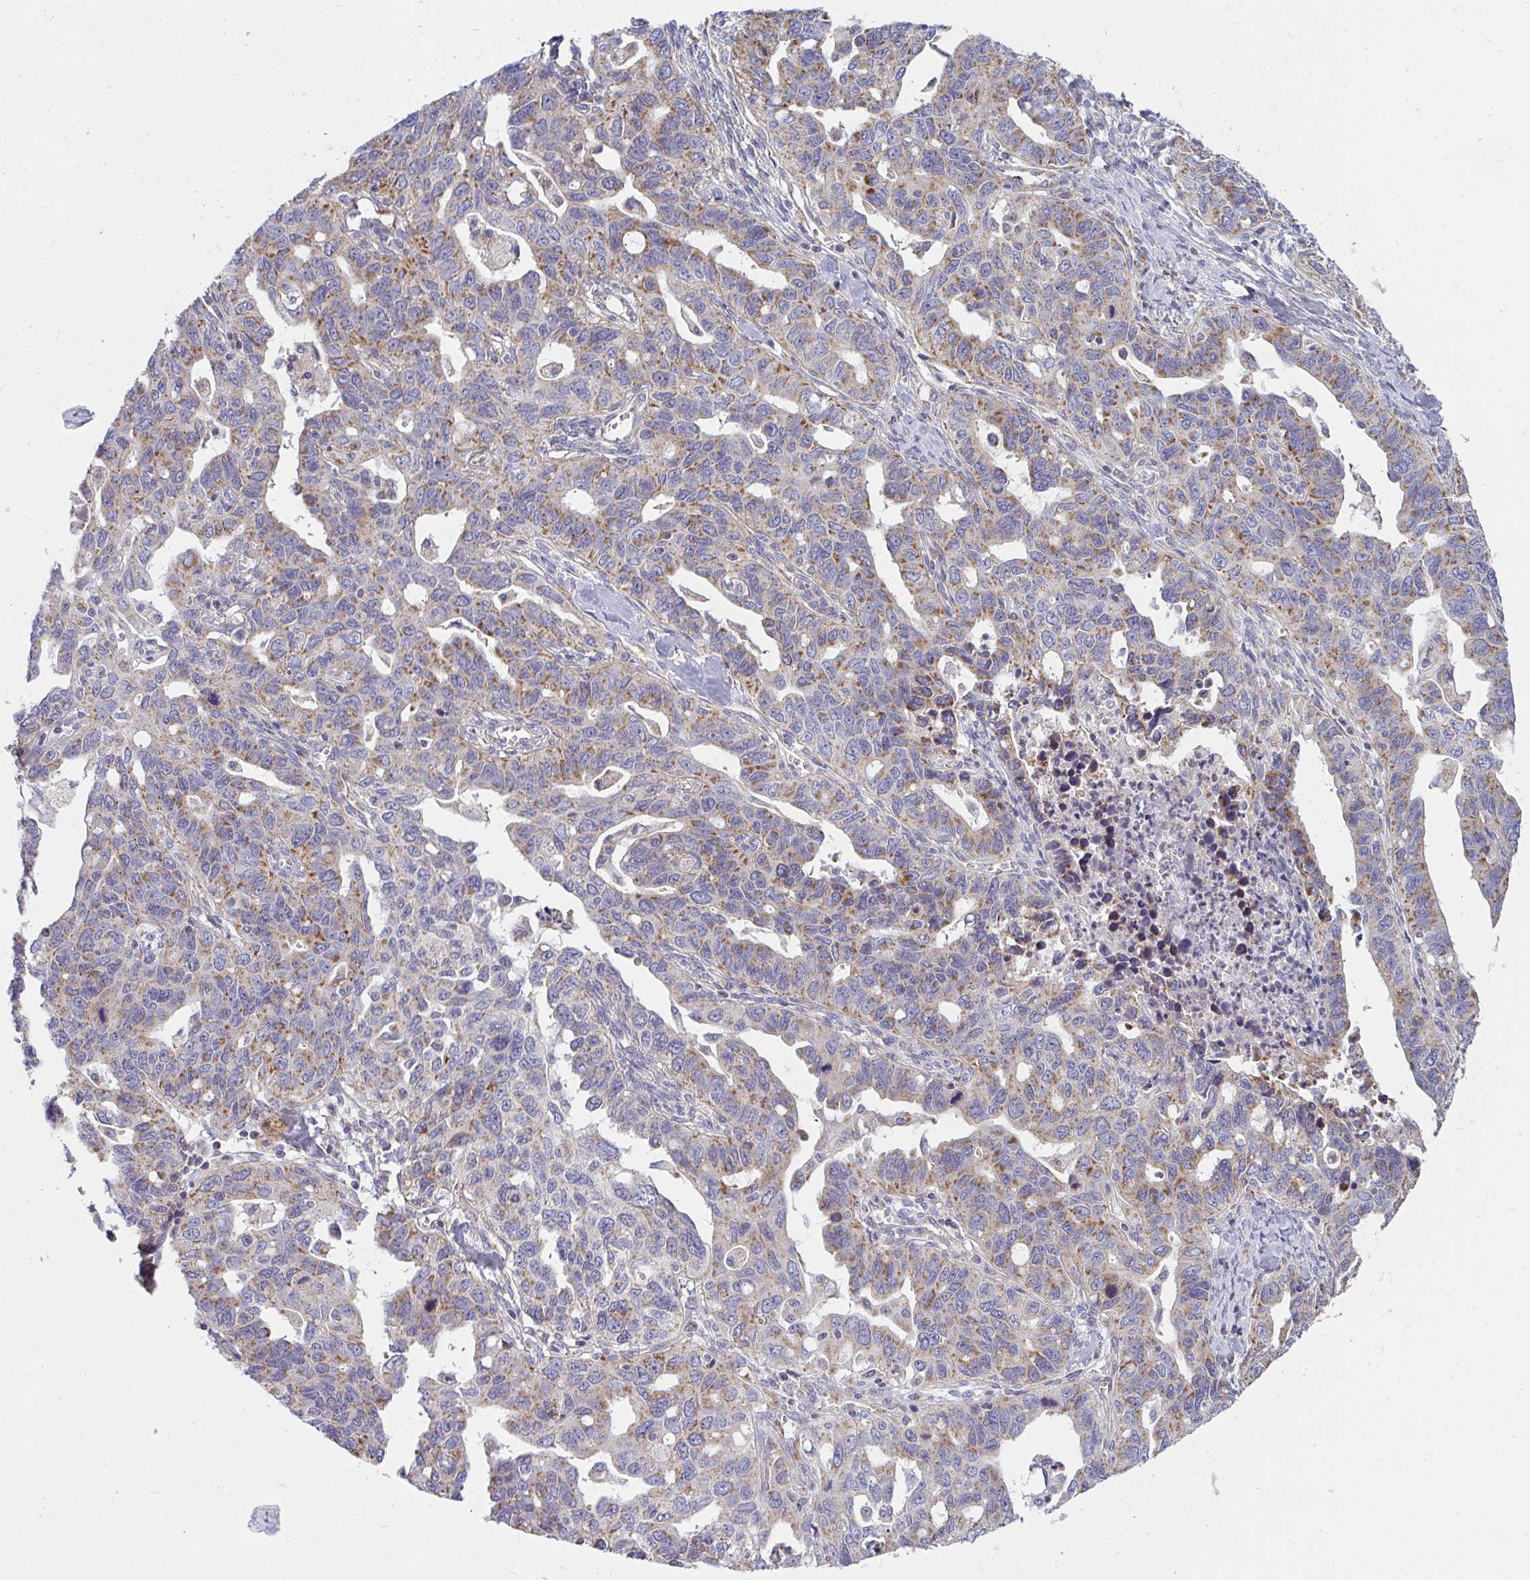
{"staining": {"intensity": "weak", "quantity": "25%-75%", "location": "cytoplasmic/membranous"}, "tissue": "ovarian cancer", "cell_type": "Tumor cells", "image_type": "cancer", "snomed": [{"axis": "morphology", "description": "Cystadenocarcinoma, serous, NOS"}, {"axis": "topography", "description": "Ovary"}], "caption": "Serous cystadenocarcinoma (ovarian) was stained to show a protein in brown. There is low levels of weak cytoplasmic/membranous expression in about 25%-75% of tumor cells. (Stains: DAB in brown, nuclei in blue, Microscopy: brightfield microscopy at high magnification).", "gene": "FAHD1", "patient": {"sex": "female", "age": 69}}